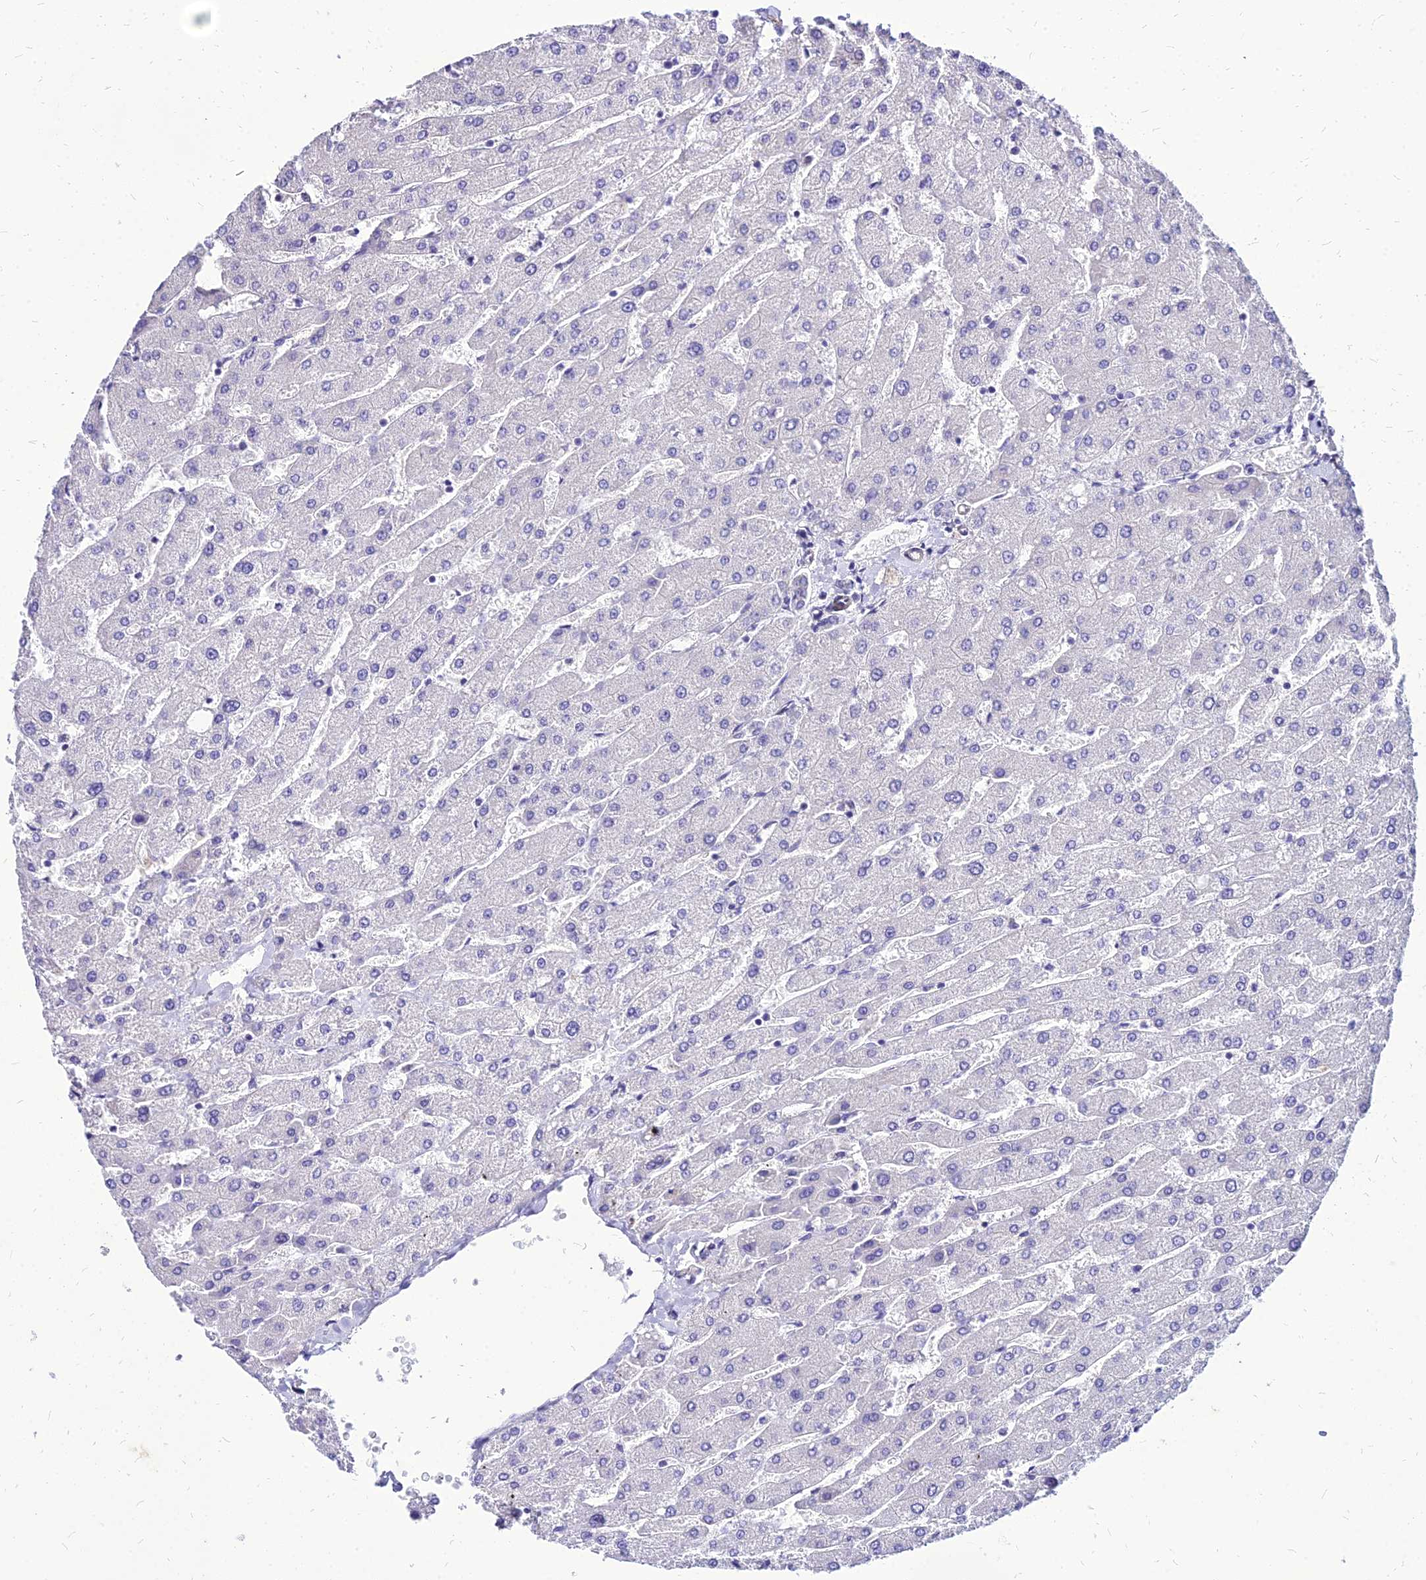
{"staining": {"intensity": "negative", "quantity": "none", "location": "none"}, "tissue": "liver", "cell_type": "Cholangiocytes", "image_type": "normal", "snomed": [{"axis": "morphology", "description": "Normal tissue, NOS"}, {"axis": "topography", "description": "Liver"}], "caption": "This is an immunohistochemistry (IHC) histopathology image of unremarkable human liver. There is no staining in cholangiocytes.", "gene": "YEATS2", "patient": {"sex": "male", "age": 55}}